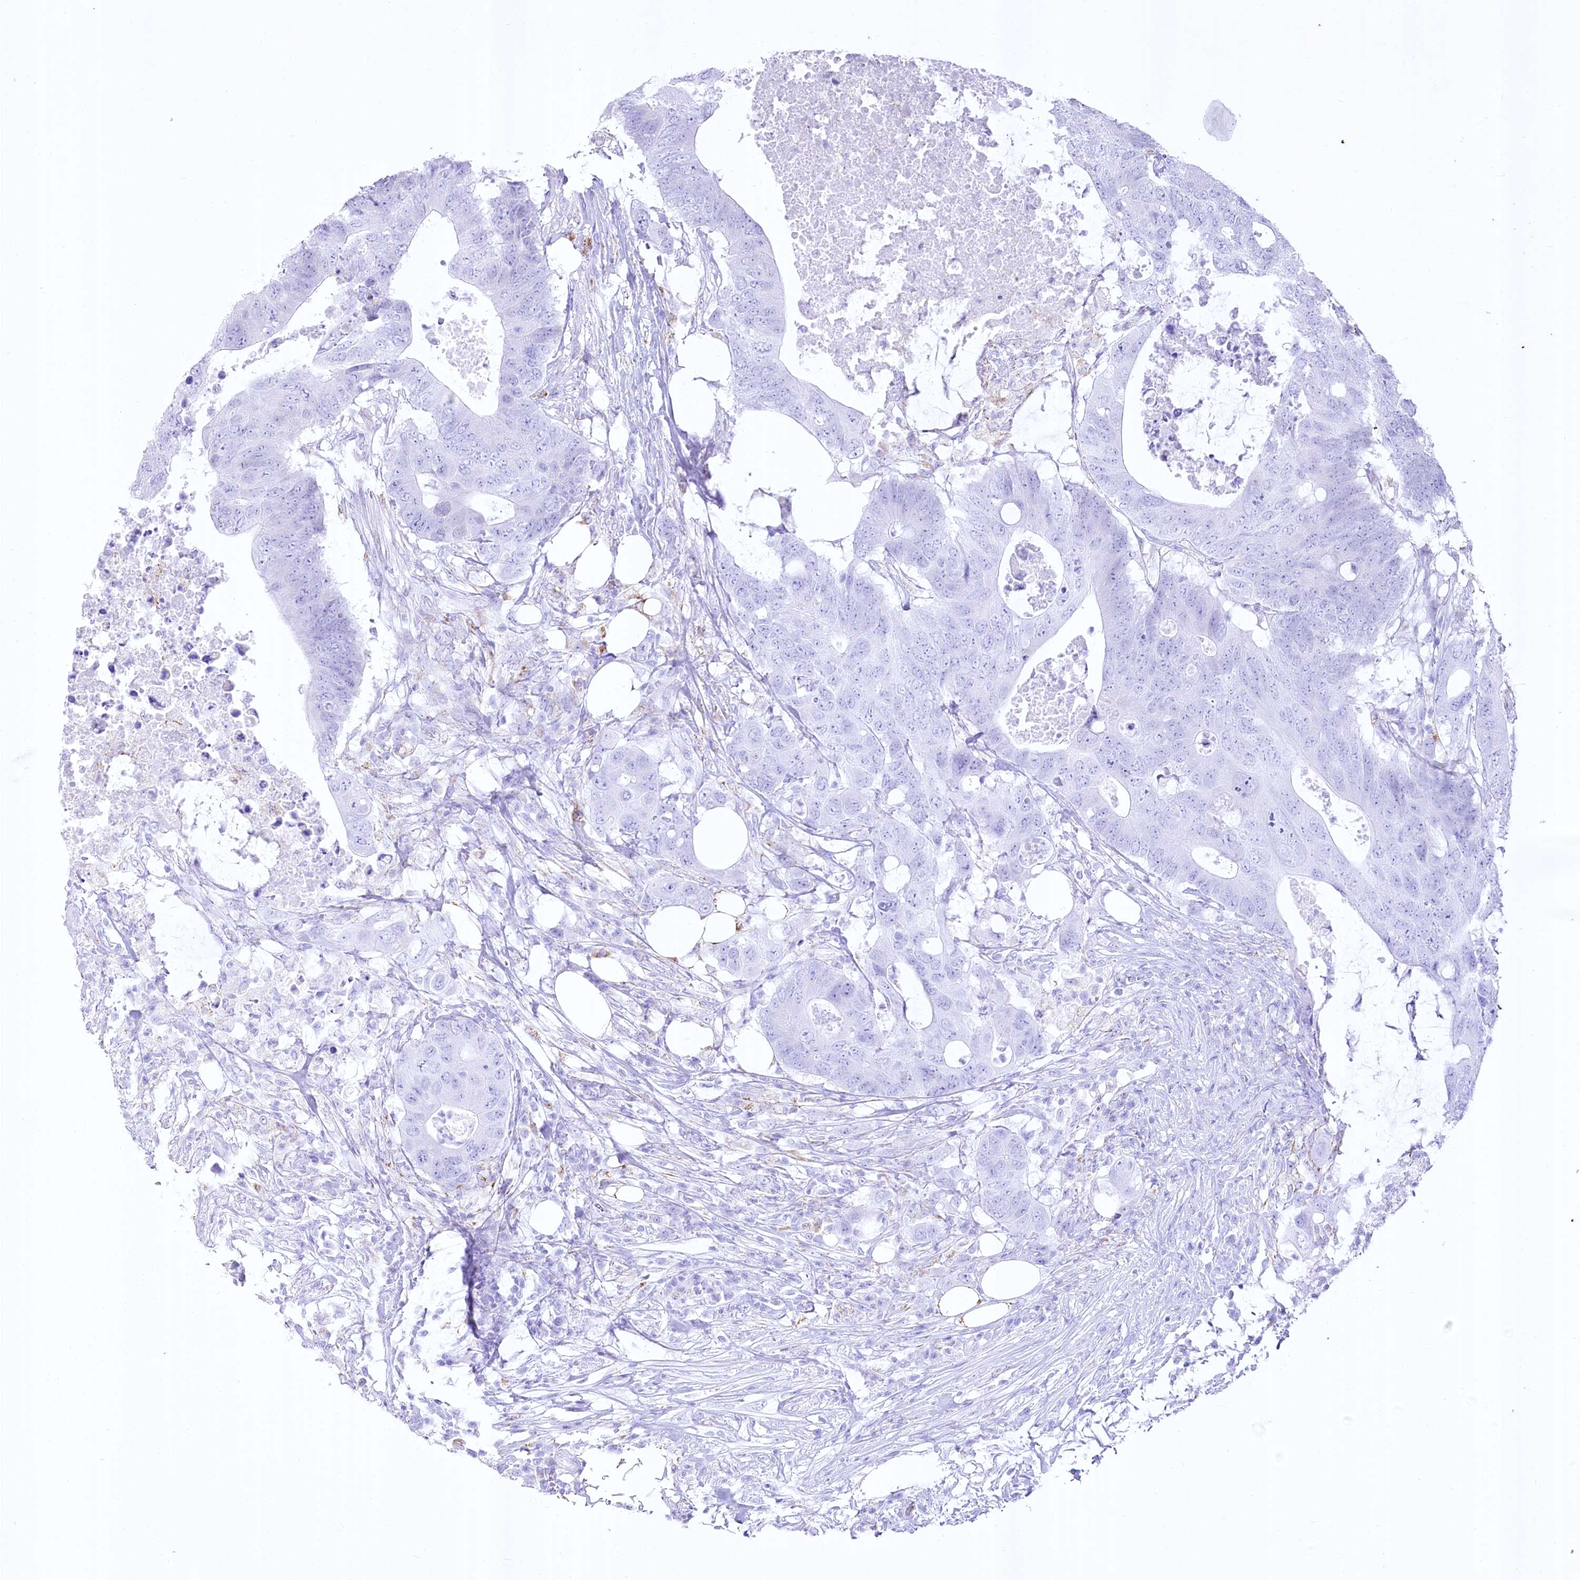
{"staining": {"intensity": "negative", "quantity": "none", "location": "none"}, "tissue": "colorectal cancer", "cell_type": "Tumor cells", "image_type": "cancer", "snomed": [{"axis": "morphology", "description": "Adenocarcinoma, NOS"}, {"axis": "topography", "description": "Colon"}], "caption": "Protein analysis of adenocarcinoma (colorectal) demonstrates no significant positivity in tumor cells. (DAB (3,3'-diaminobenzidine) IHC with hematoxylin counter stain).", "gene": "CEP164", "patient": {"sex": "male", "age": 71}}